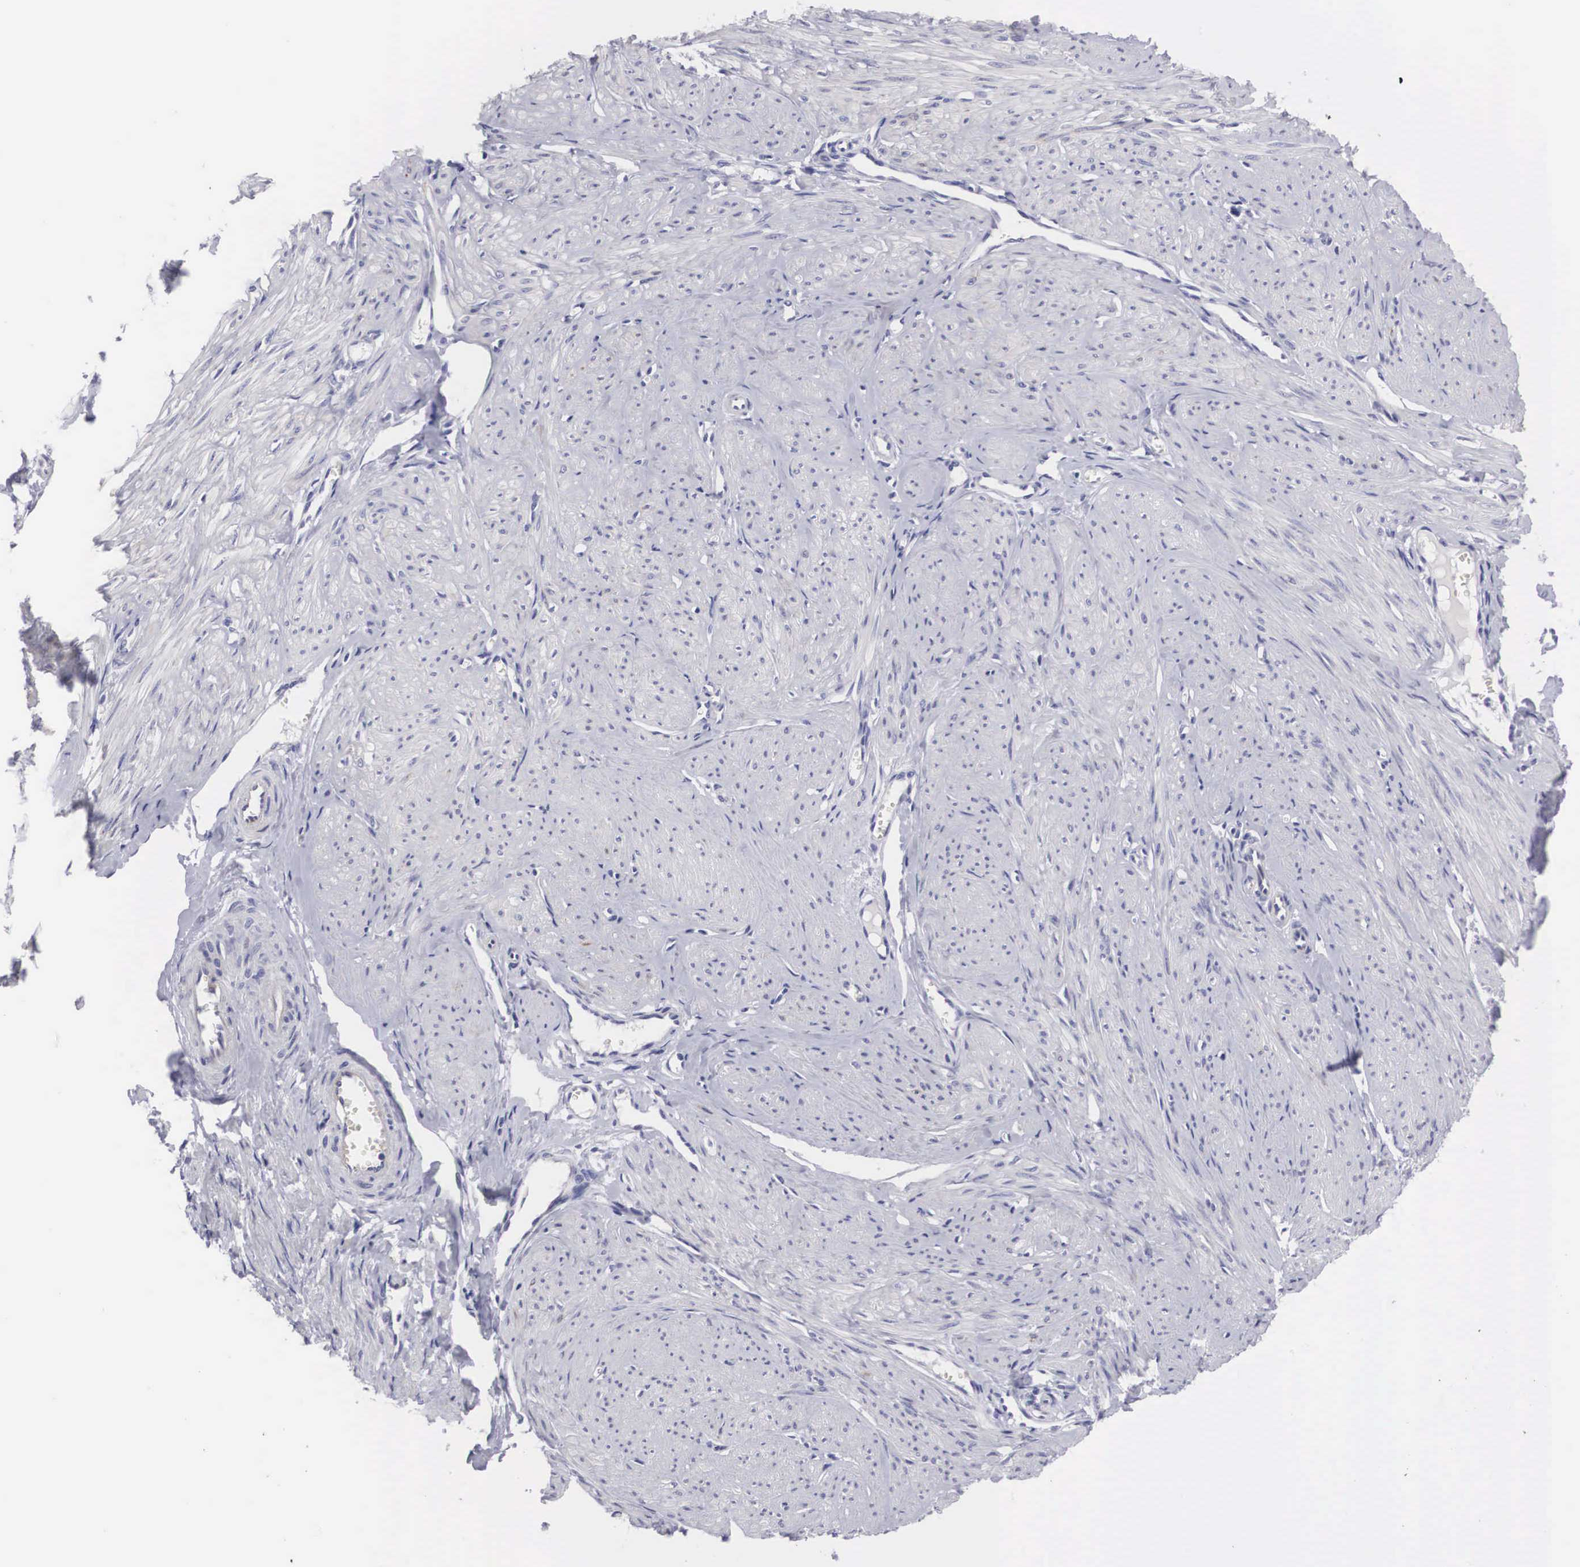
{"staining": {"intensity": "negative", "quantity": "none", "location": "none"}, "tissue": "smooth muscle", "cell_type": "Smooth muscle cells", "image_type": "normal", "snomed": [{"axis": "morphology", "description": "Normal tissue, NOS"}, {"axis": "topography", "description": "Uterus"}], "caption": "Micrograph shows no protein positivity in smooth muscle cells of benign smooth muscle. (DAB (3,3'-diaminobenzidine) immunohistochemistry, high magnification).", "gene": "ARMCX3", "patient": {"sex": "female", "age": 45}}